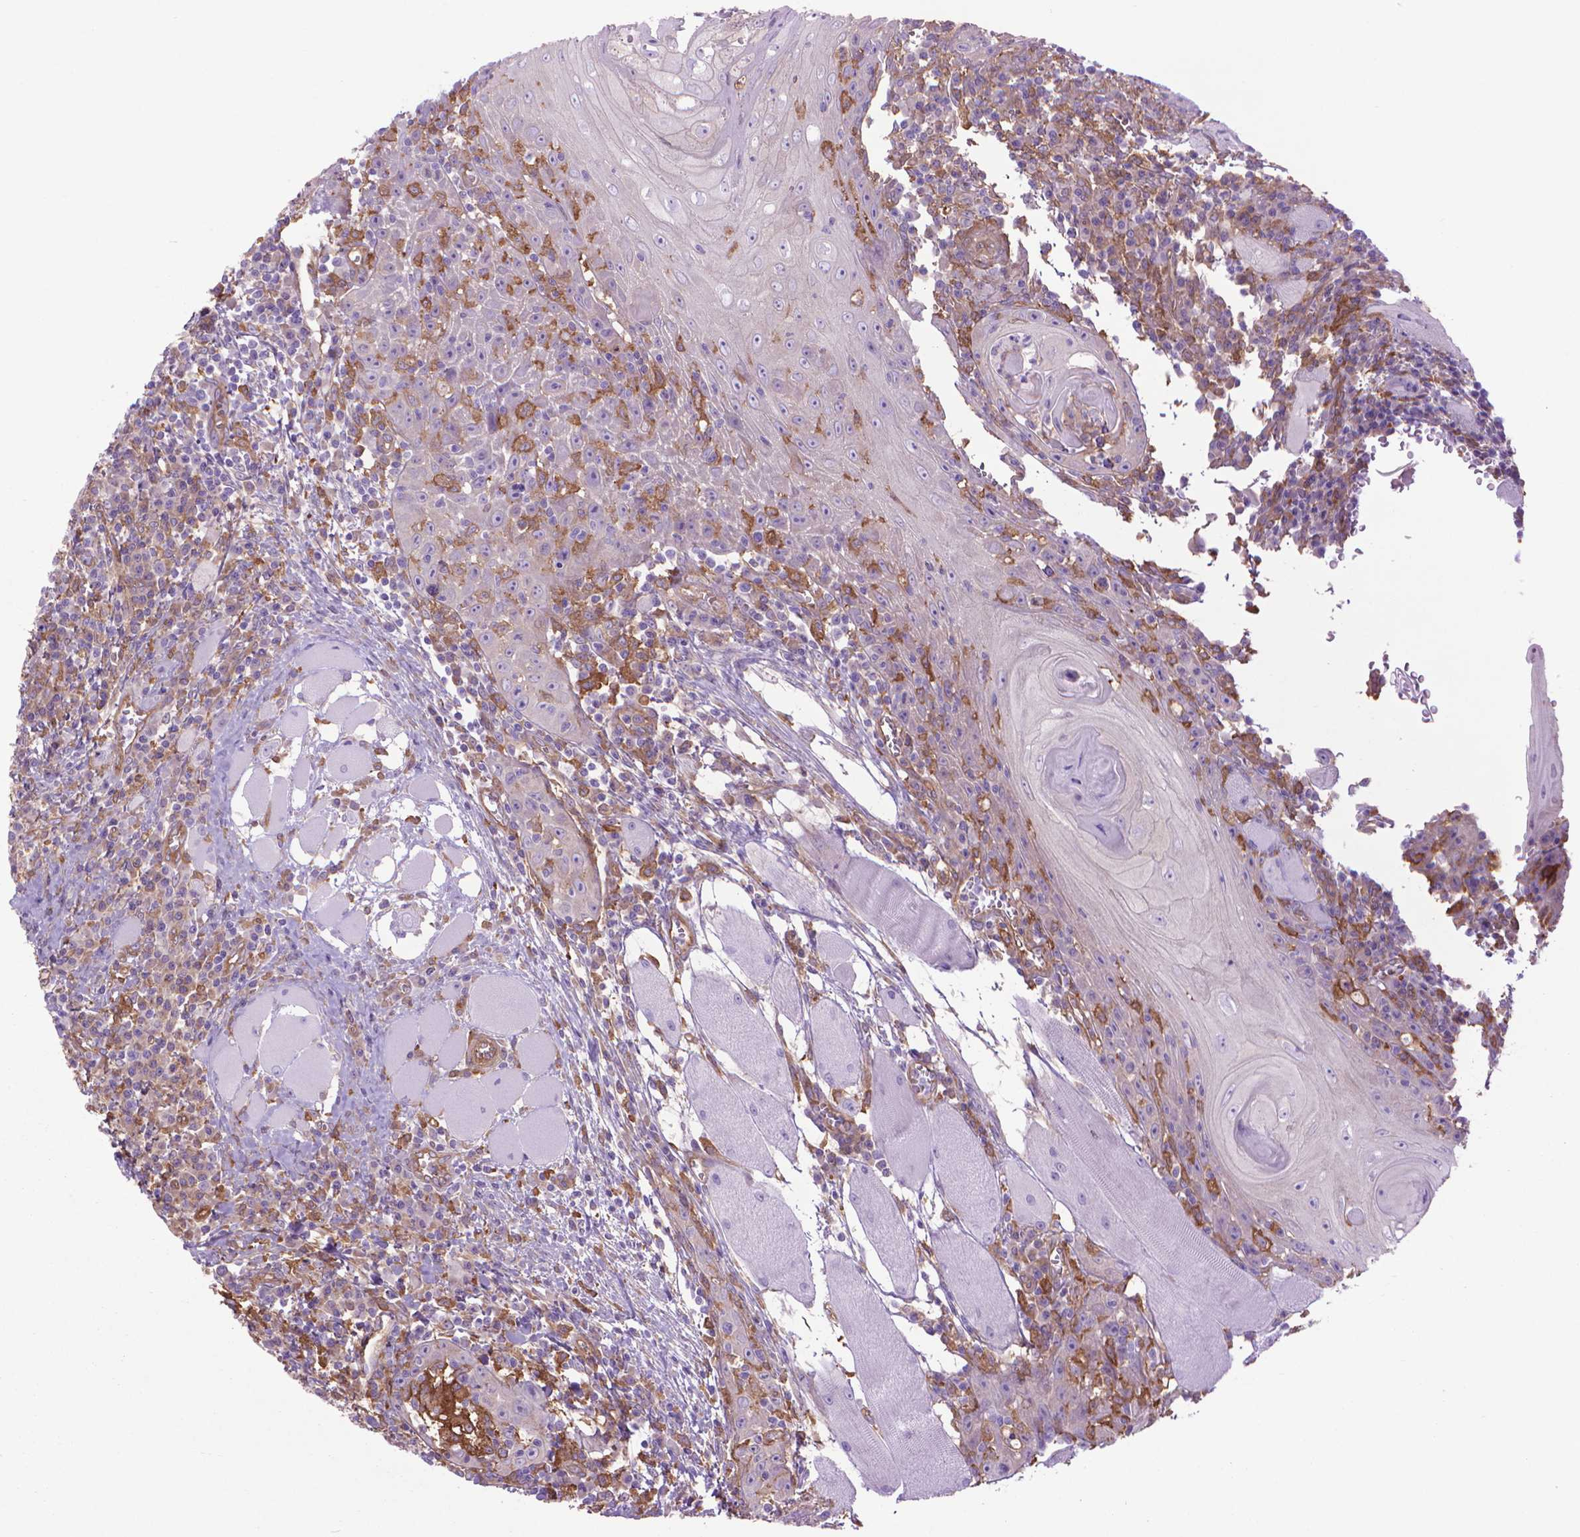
{"staining": {"intensity": "negative", "quantity": "none", "location": "none"}, "tissue": "head and neck cancer", "cell_type": "Tumor cells", "image_type": "cancer", "snomed": [{"axis": "morphology", "description": "Normal tissue, NOS"}, {"axis": "morphology", "description": "Squamous cell carcinoma, NOS"}, {"axis": "topography", "description": "Oral tissue"}, {"axis": "topography", "description": "Head-Neck"}], "caption": "Immunohistochemical staining of head and neck squamous cell carcinoma reveals no significant positivity in tumor cells.", "gene": "CORO1B", "patient": {"sex": "male", "age": 52}}